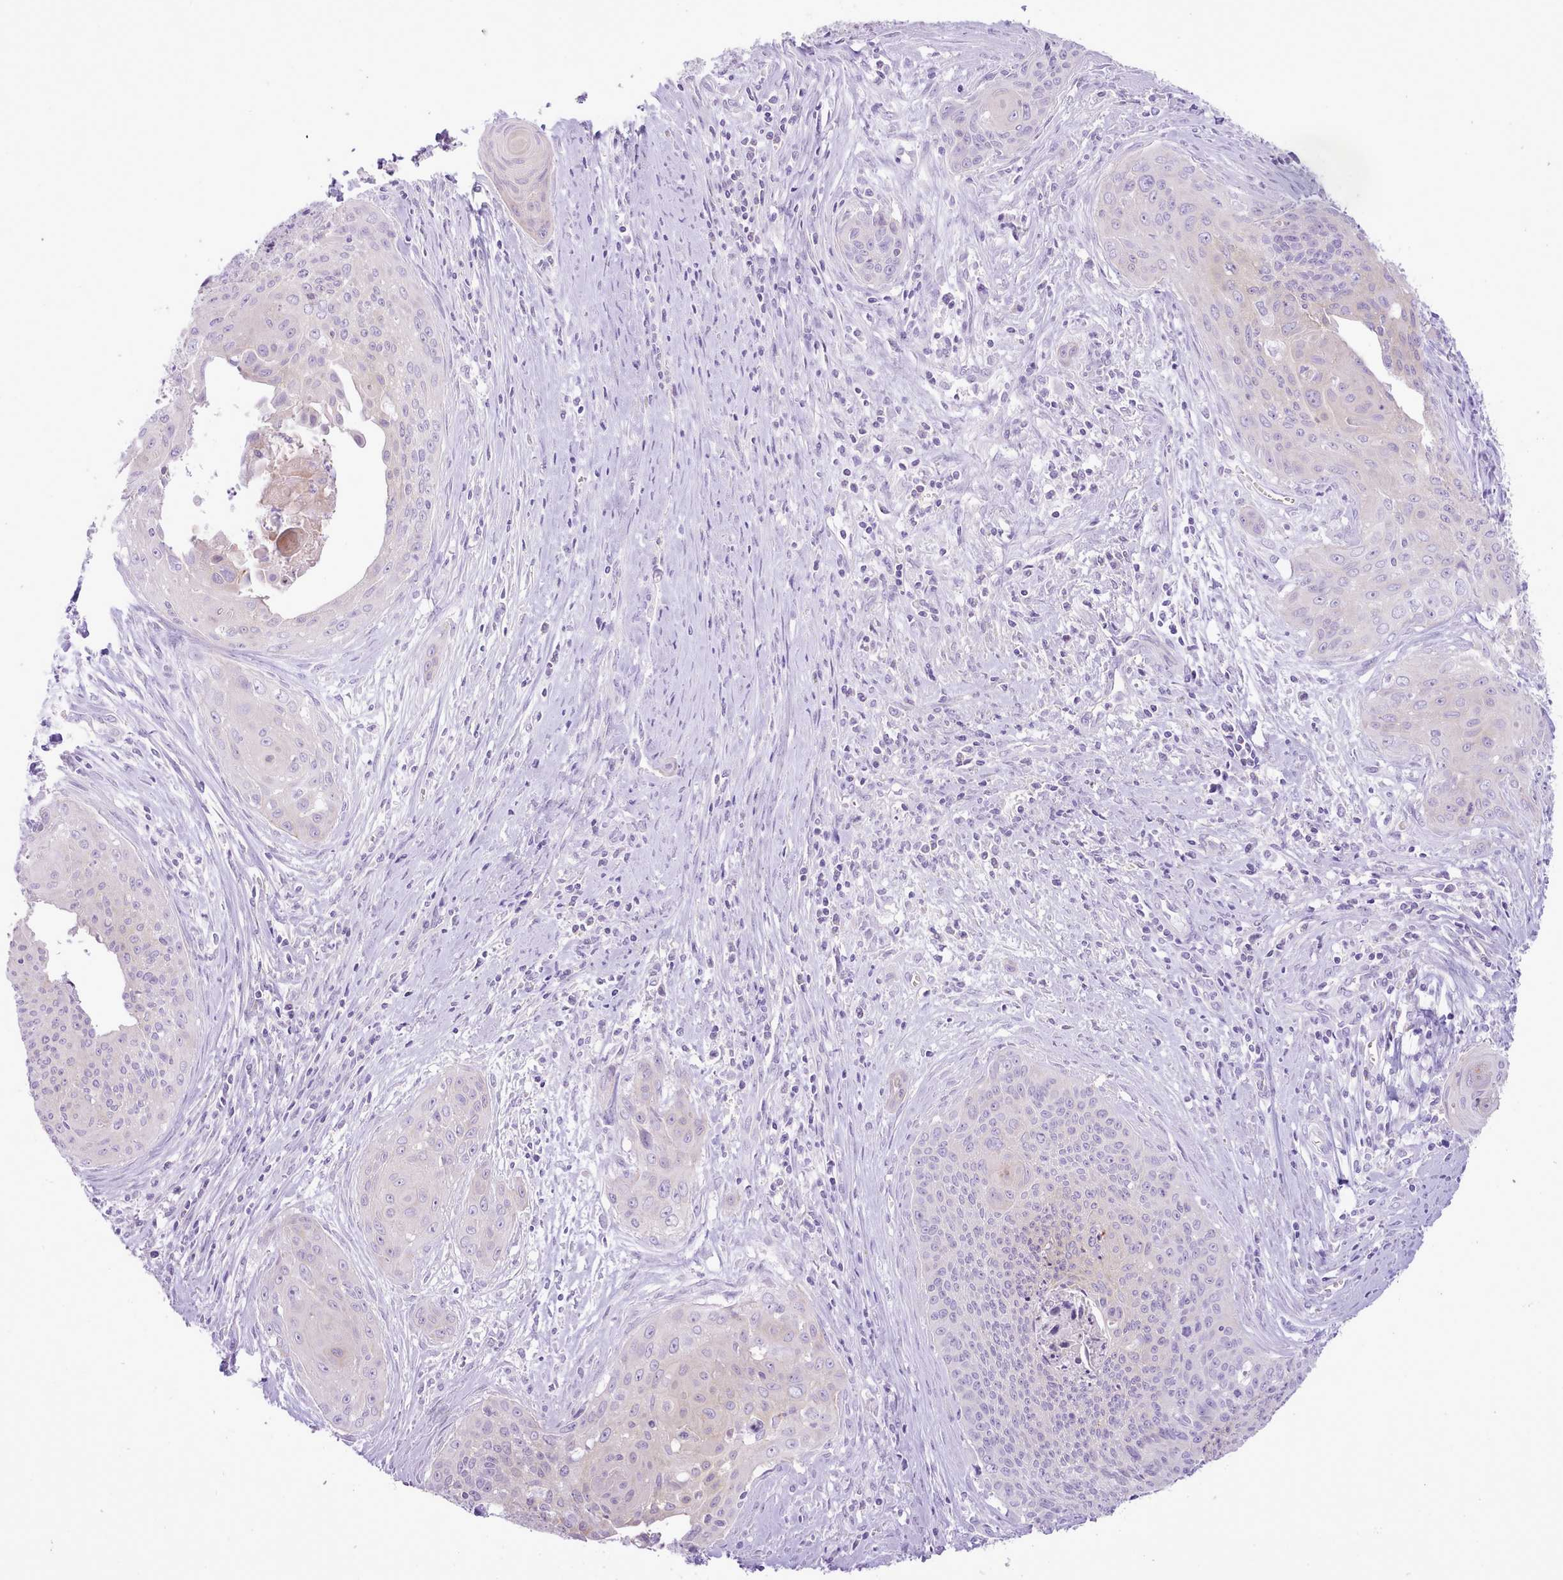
{"staining": {"intensity": "negative", "quantity": "none", "location": "none"}, "tissue": "cervical cancer", "cell_type": "Tumor cells", "image_type": "cancer", "snomed": [{"axis": "morphology", "description": "Squamous cell carcinoma, NOS"}, {"axis": "topography", "description": "Cervix"}], "caption": "A micrograph of cervical cancer stained for a protein exhibits no brown staining in tumor cells. (DAB (3,3'-diaminobenzidine) immunohistochemistry (IHC), high magnification).", "gene": "MDFI", "patient": {"sex": "female", "age": 55}}